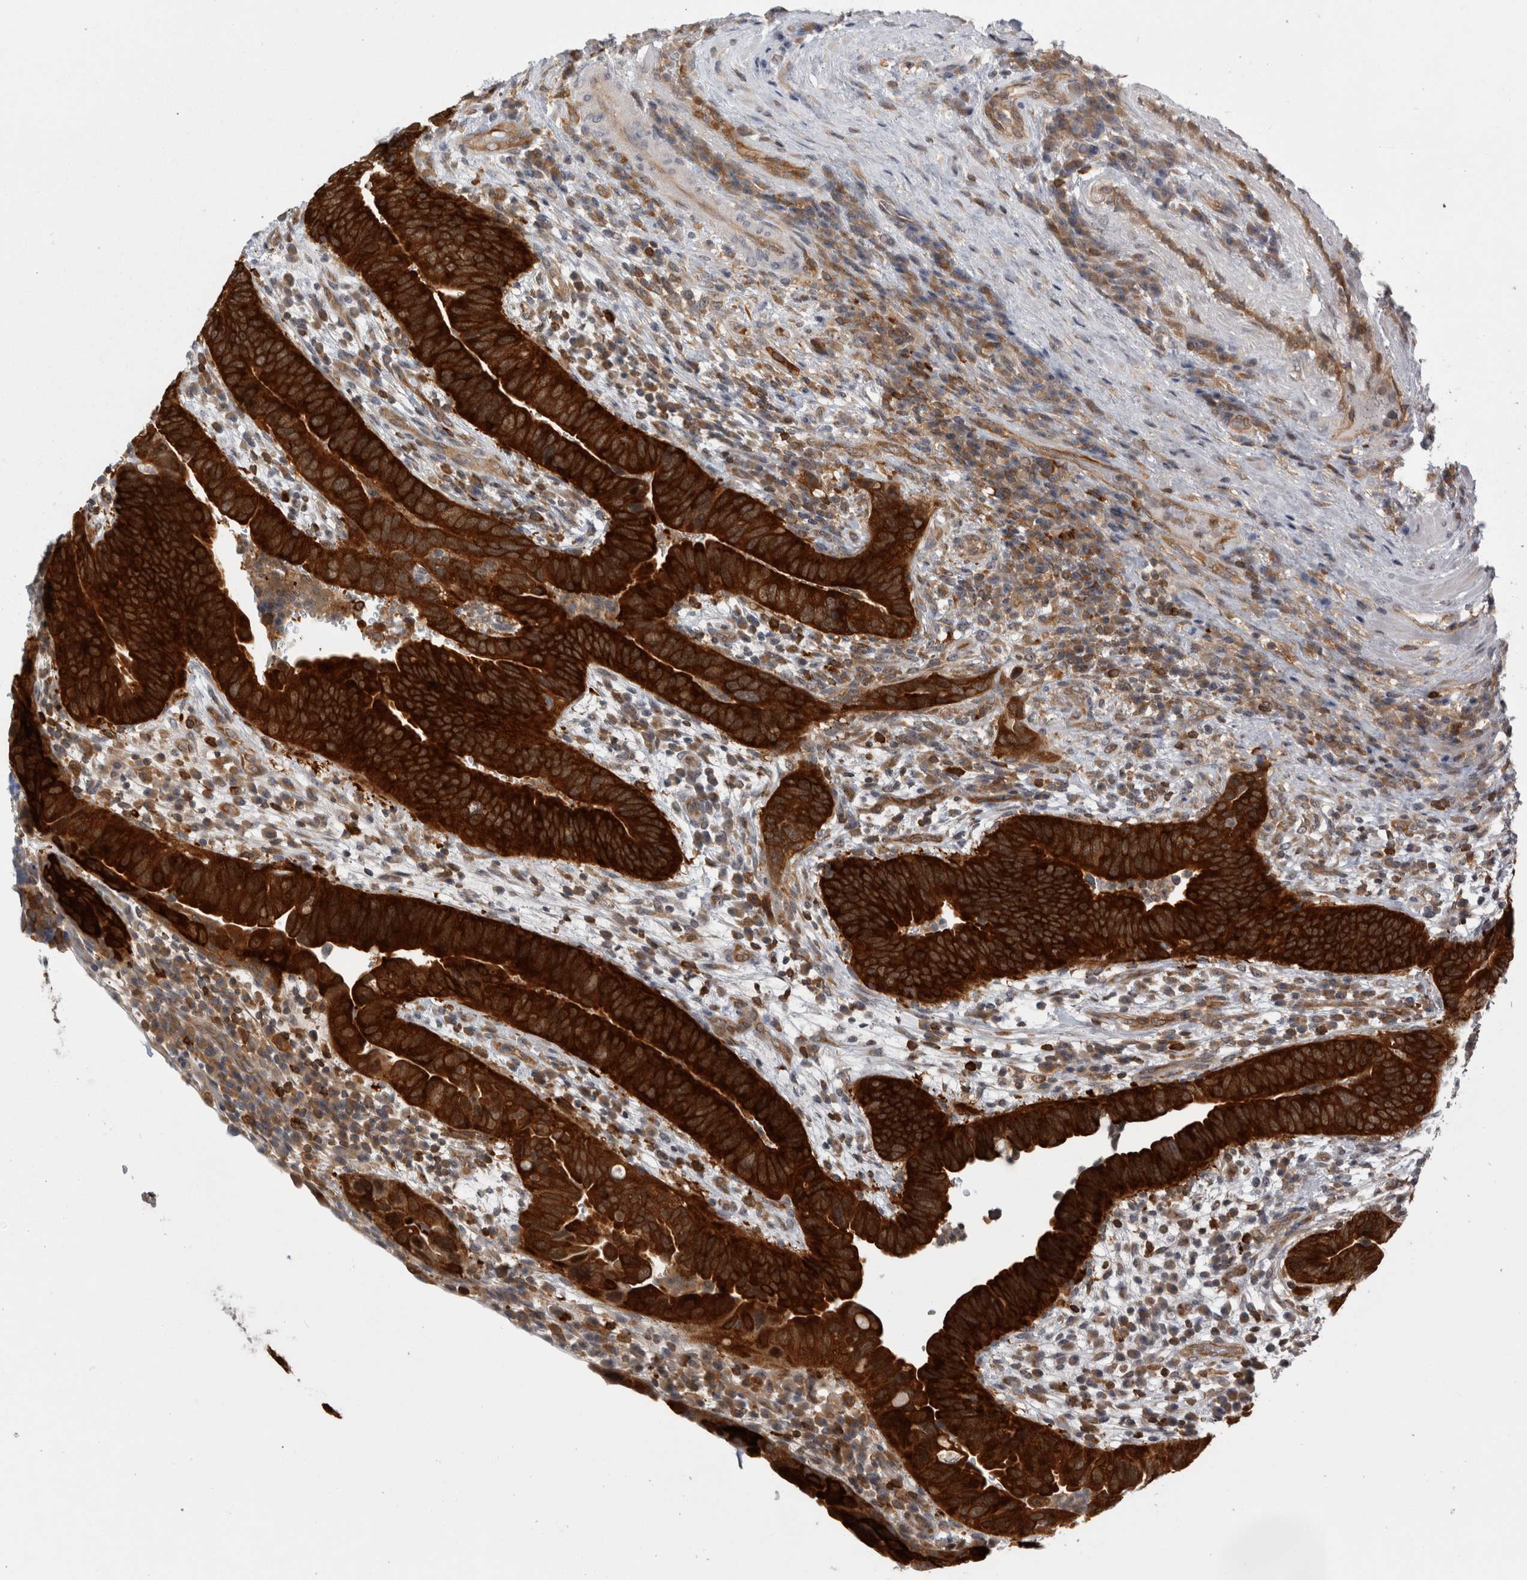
{"staining": {"intensity": "strong", "quantity": ">75%", "location": "cytoplasmic/membranous"}, "tissue": "urothelial cancer", "cell_type": "Tumor cells", "image_type": "cancer", "snomed": [{"axis": "morphology", "description": "Urothelial carcinoma, High grade"}, {"axis": "topography", "description": "Urinary bladder"}], "caption": "IHC image of neoplastic tissue: human high-grade urothelial carcinoma stained using immunohistochemistry (IHC) shows high levels of strong protein expression localized specifically in the cytoplasmic/membranous of tumor cells, appearing as a cytoplasmic/membranous brown color.", "gene": "CACYBP", "patient": {"sex": "female", "age": 82}}